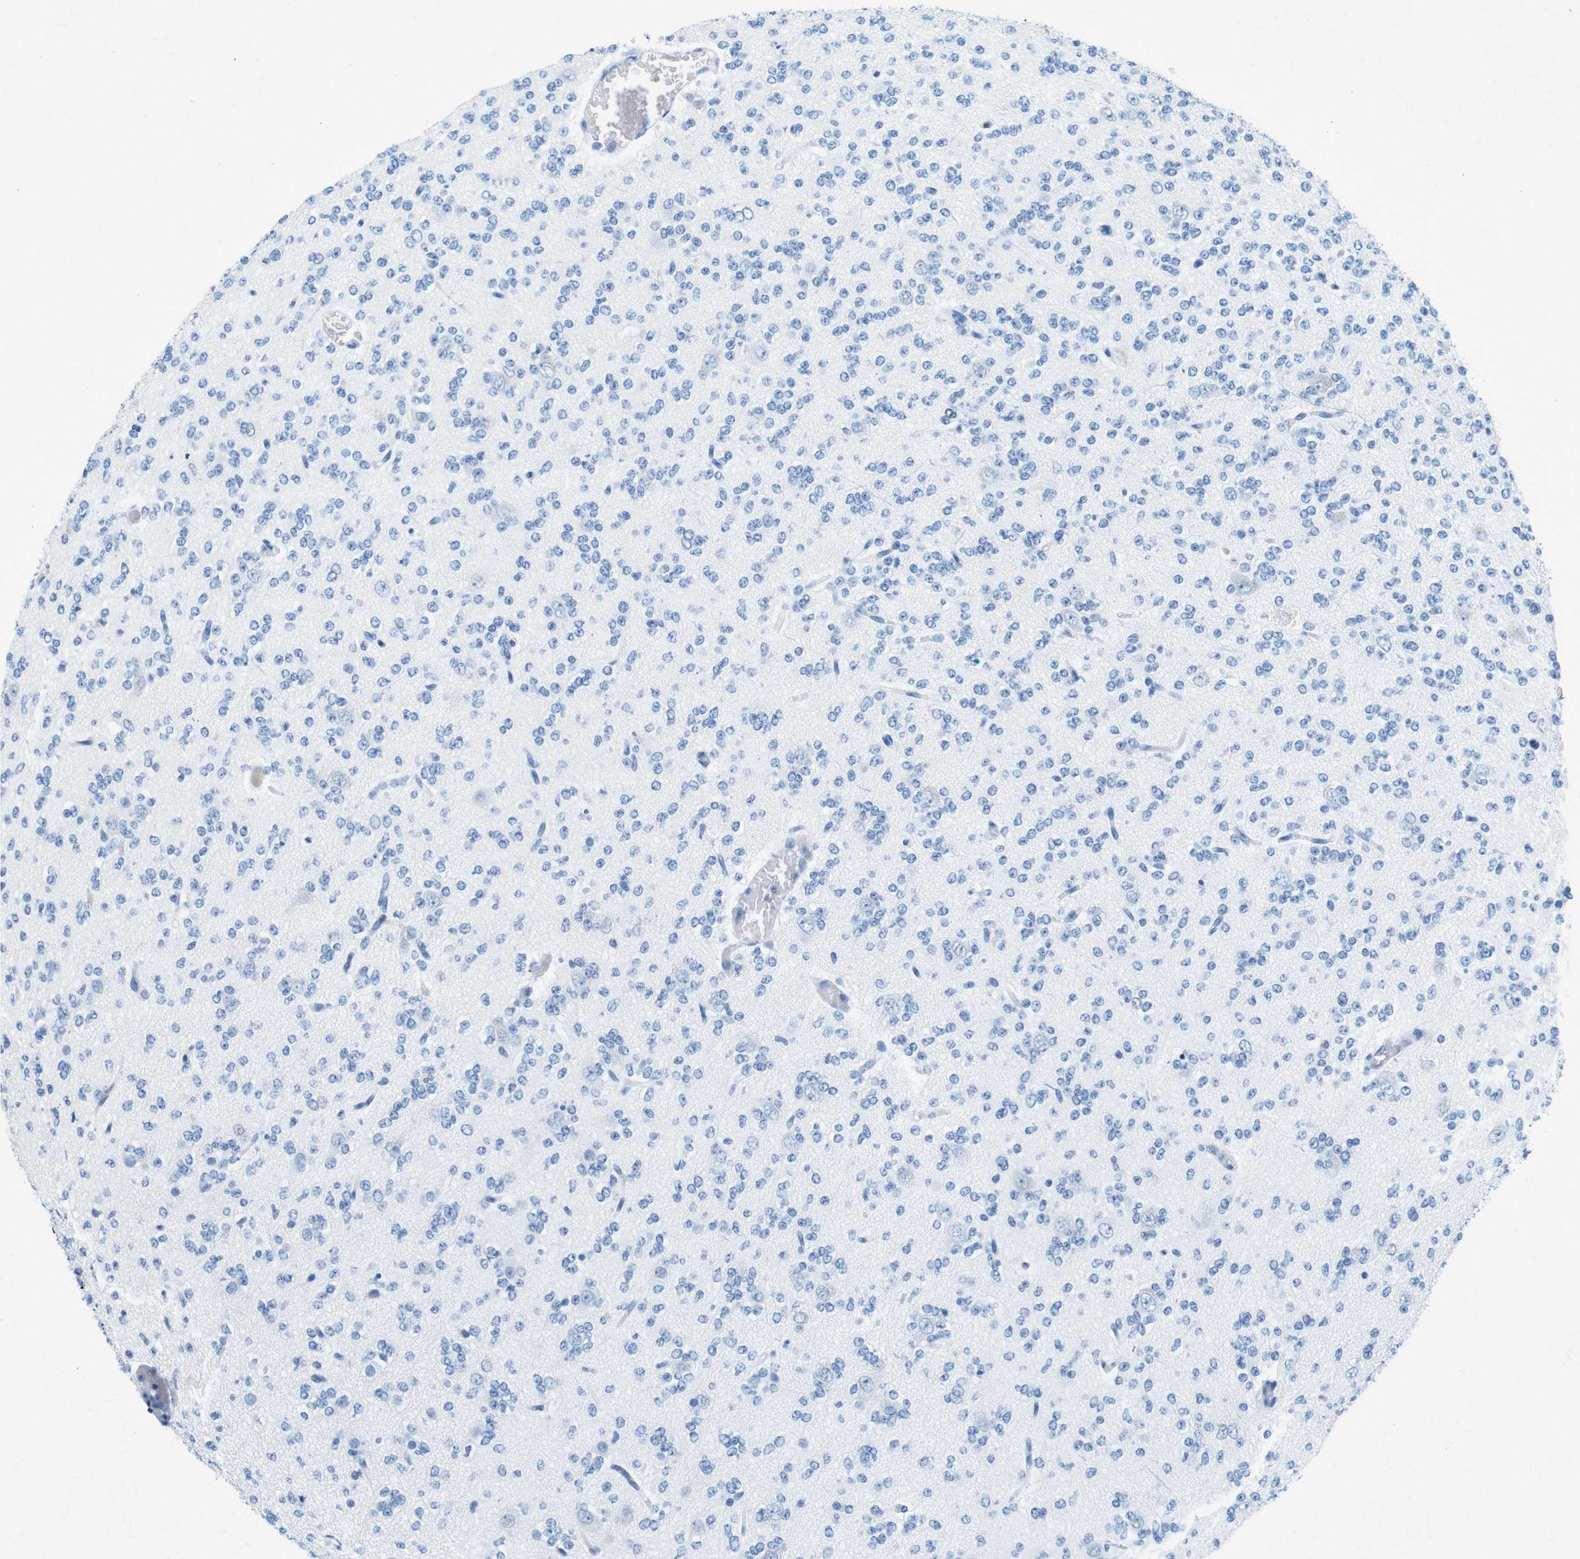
{"staining": {"intensity": "negative", "quantity": "none", "location": "none"}, "tissue": "glioma", "cell_type": "Tumor cells", "image_type": "cancer", "snomed": [{"axis": "morphology", "description": "Glioma, malignant, Low grade"}, {"axis": "topography", "description": "Brain"}], "caption": "An immunohistochemistry (IHC) histopathology image of glioma is shown. There is no staining in tumor cells of glioma. Brightfield microscopy of immunohistochemistry stained with DAB (3,3'-diaminobenzidine) (brown) and hematoxylin (blue), captured at high magnification.", "gene": "CTAG1B", "patient": {"sex": "male", "age": 38}}